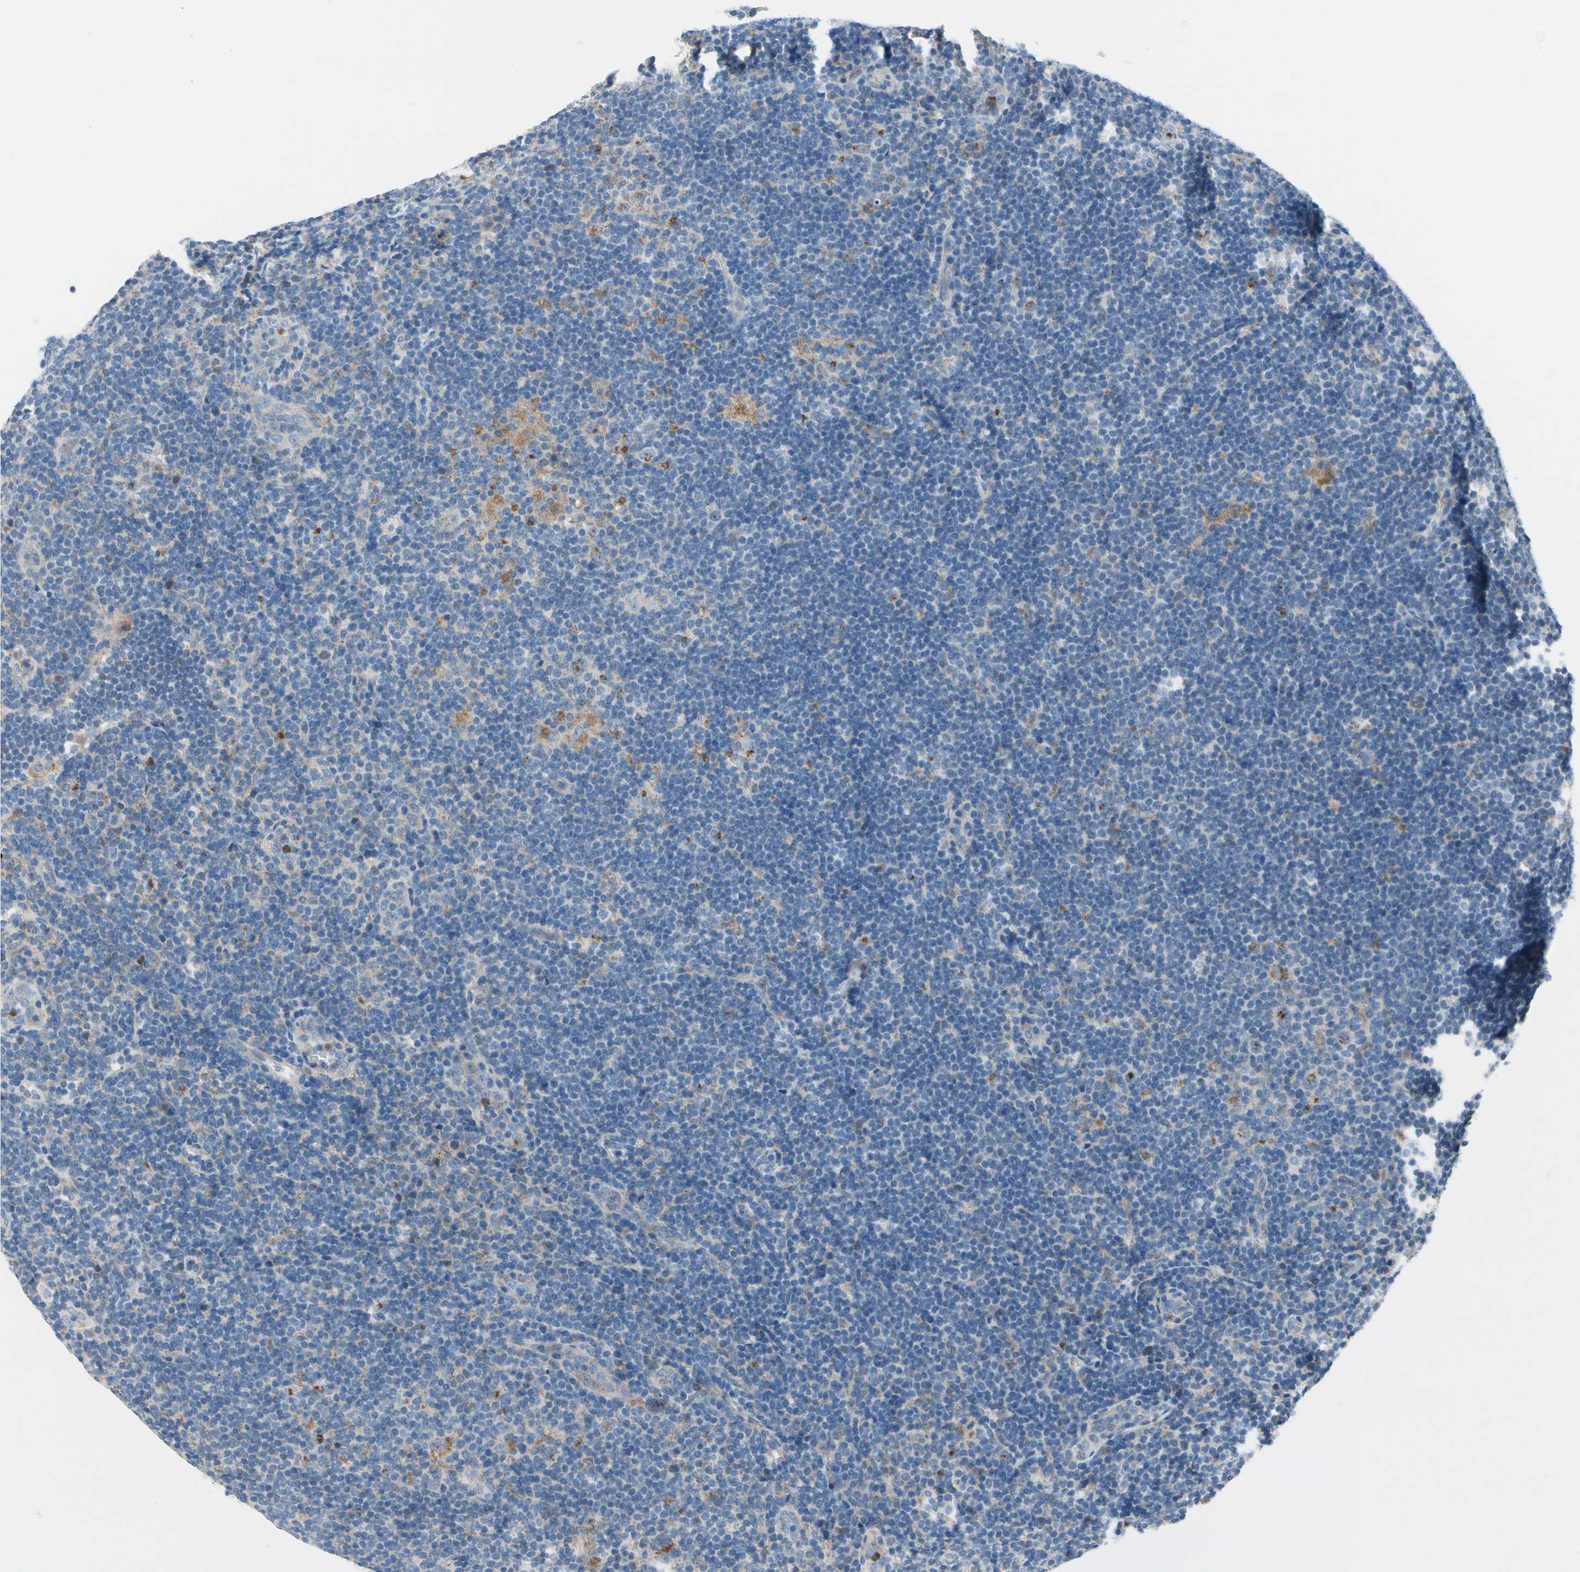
{"staining": {"intensity": "negative", "quantity": "none", "location": "none"}, "tissue": "lymphoma", "cell_type": "Tumor cells", "image_type": "cancer", "snomed": [{"axis": "morphology", "description": "Hodgkin's disease, NOS"}, {"axis": "topography", "description": "Lymph node"}], "caption": "This is an immunohistochemistry photomicrograph of Hodgkin's disease. There is no positivity in tumor cells.", "gene": "HJURP", "patient": {"sex": "female", "age": 57}}